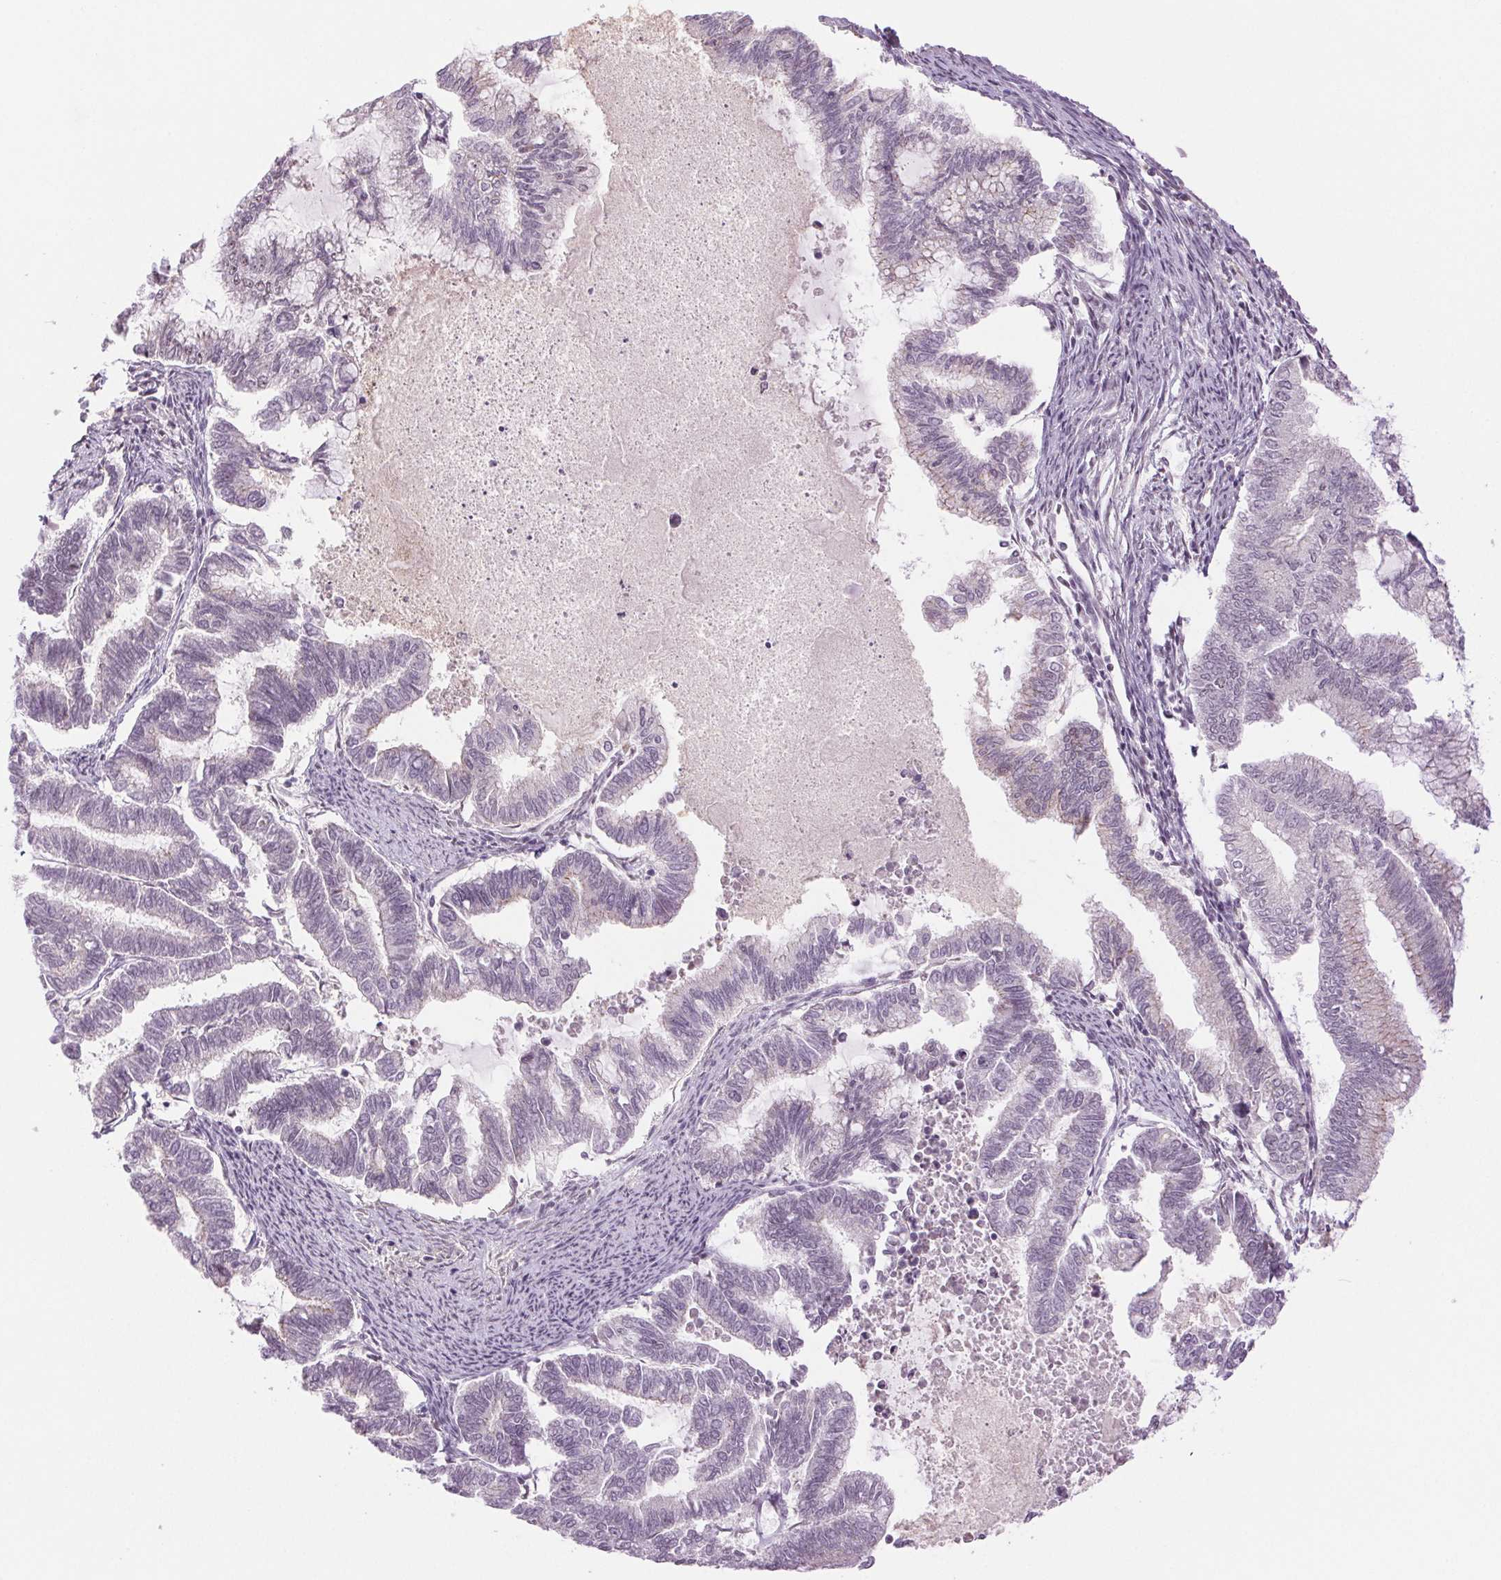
{"staining": {"intensity": "negative", "quantity": "none", "location": "none"}, "tissue": "endometrial cancer", "cell_type": "Tumor cells", "image_type": "cancer", "snomed": [{"axis": "morphology", "description": "Adenocarcinoma, NOS"}, {"axis": "topography", "description": "Endometrium"}], "caption": "Human adenocarcinoma (endometrial) stained for a protein using IHC shows no expression in tumor cells.", "gene": "RPRD1B", "patient": {"sex": "female", "age": 79}}